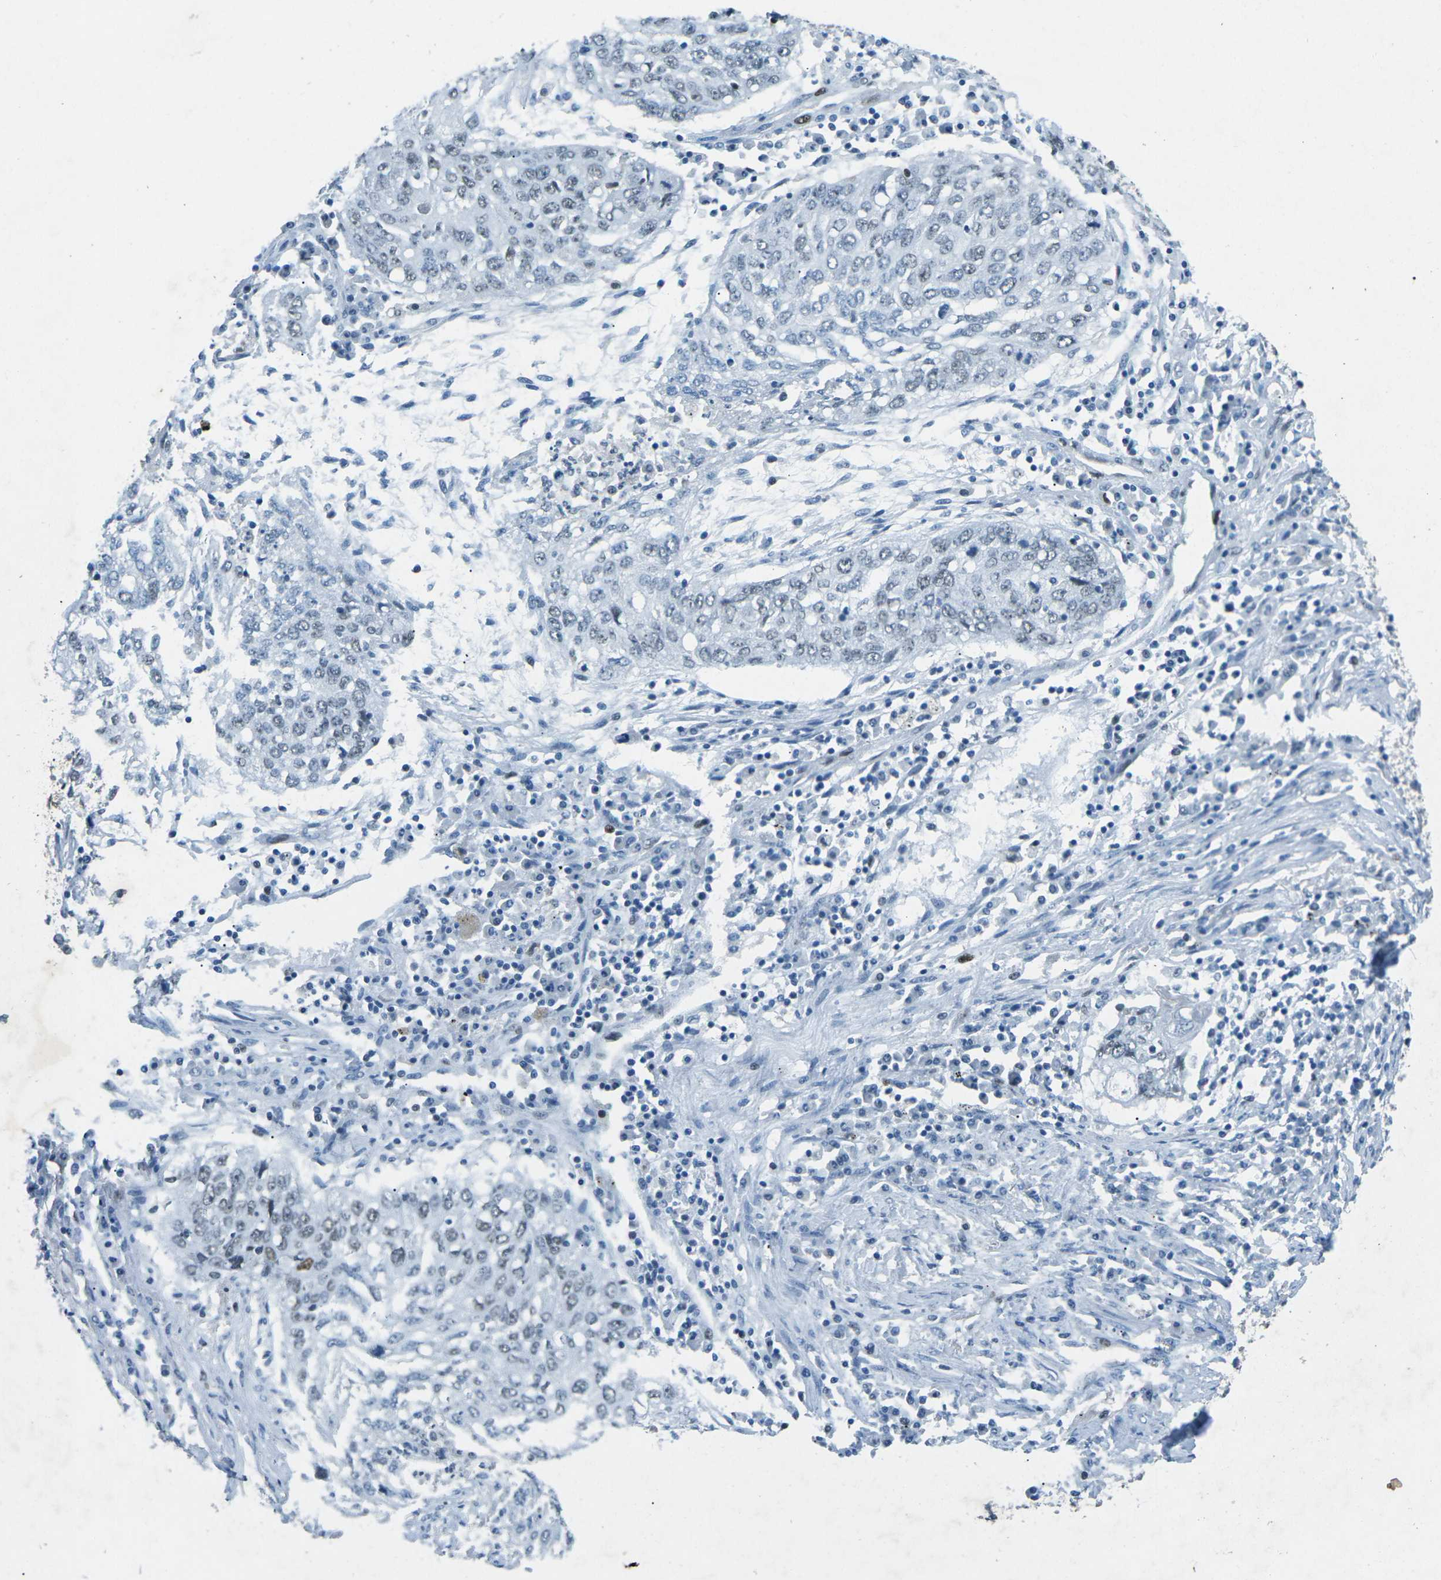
{"staining": {"intensity": "moderate", "quantity": "<25%", "location": "nuclear"}, "tissue": "lung cancer", "cell_type": "Tumor cells", "image_type": "cancer", "snomed": [{"axis": "morphology", "description": "Squamous cell carcinoma, NOS"}, {"axis": "topography", "description": "Lung"}], "caption": "Protein expression analysis of human lung cancer (squamous cell carcinoma) reveals moderate nuclear positivity in about <25% of tumor cells. The protein of interest is stained brown, and the nuclei are stained in blue (DAB (3,3'-diaminobenzidine) IHC with brightfield microscopy, high magnification).", "gene": "RB1", "patient": {"sex": "female", "age": 63}}